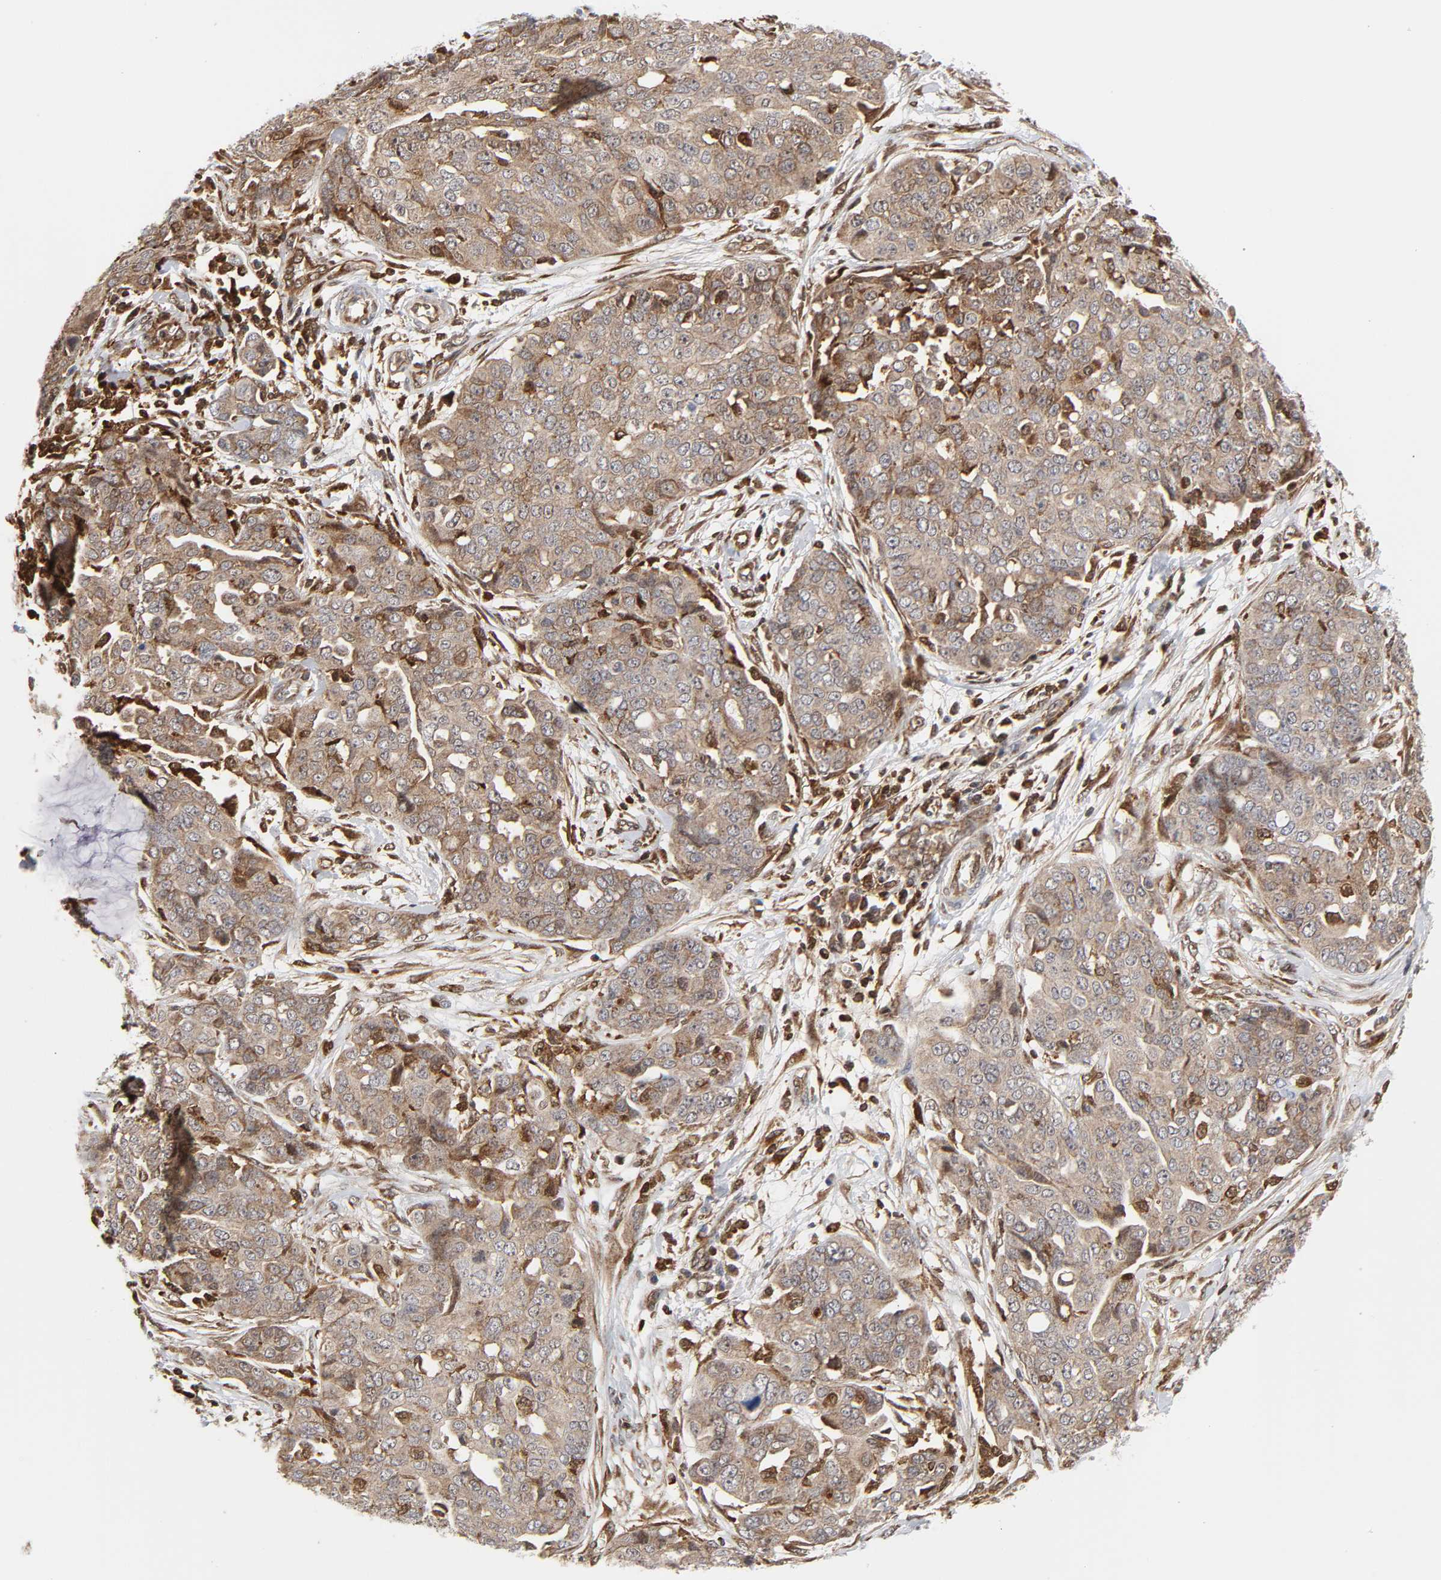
{"staining": {"intensity": "weak", "quantity": ">75%", "location": "cytoplasmic/membranous"}, "tissue": "ovarian cancer", "cell_type": "Tumor cells", "image_type": "cancer", "snomed": [{"axis": "morphology", "description": "Cystadenocarcinoma, serous, NOS"}, {"axis": "topography", "description": "Soft tissue"}, {"axis": "topography", "description": "Ovary"}], "caption": "Ovarian serous cystadenocarcinoma stained for a protein demonstrates weak cytoplasmic/membranous positivity in tumor cells.", "gene": "MAPK1", "patient": {"sex": "female", "age": 57}}